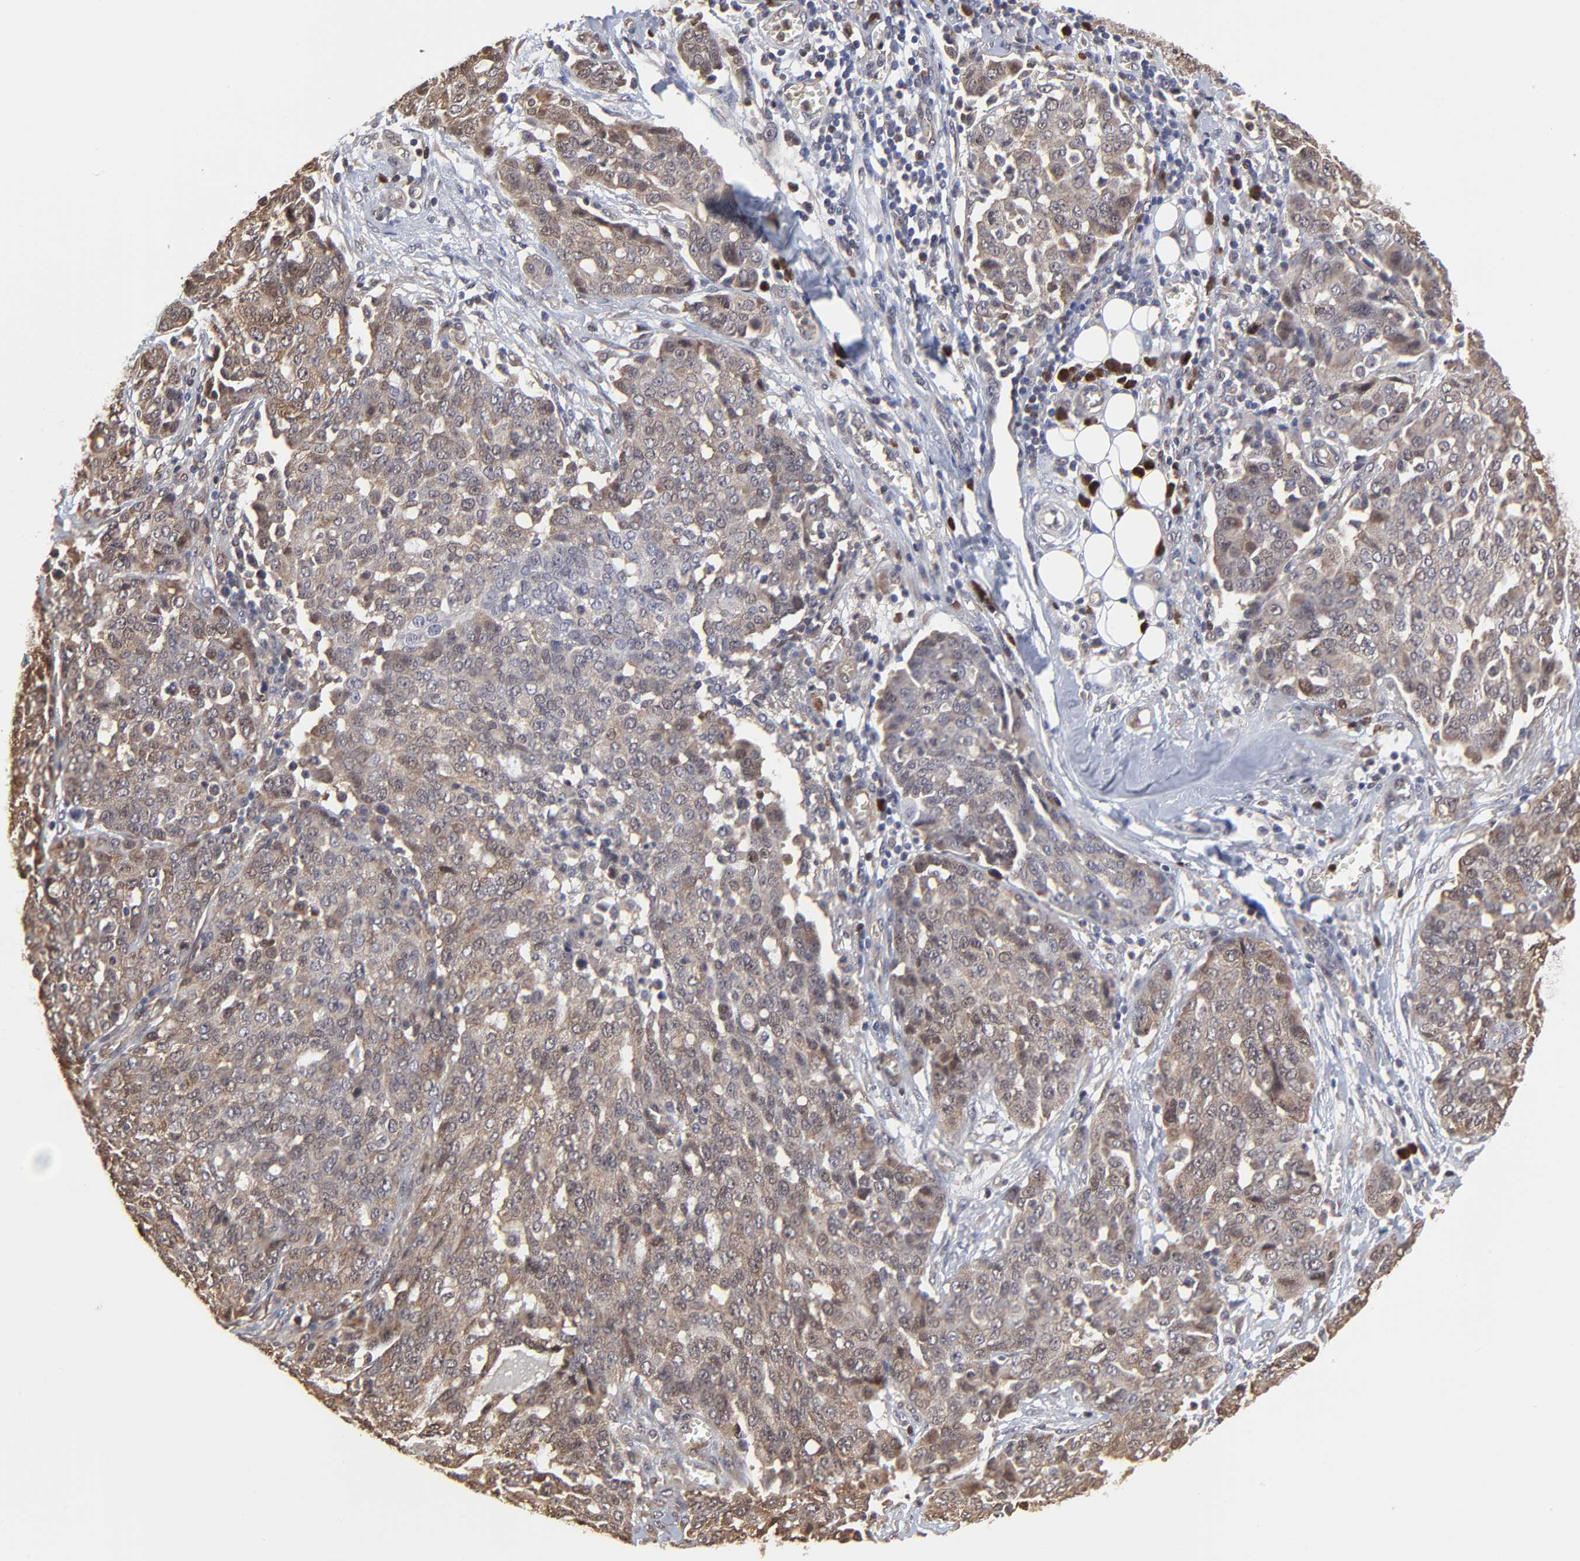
{"staining": {"intensity": "weak", "quantity": ">75%", "location": "cytoplasmic/membranous"}, "tissue": "ovarian cancer", "cell_type": "Tumor cells", "image_type": "cancer", "snomed": [{"axis": "morphology", "description": "Cystadenocarcinoma, serous, NOS"}, {"axis": "topography", "description": "Soft tissue"}, {"axis": "topography", "description": "Ovary"}], "caption": "Tumor cells reveal weak cytoplasmic/membranous staining in about >75% of cells in ovarian cancer.", "gene": "CASP3", "patient": {"sex": "female", "age": 57}}